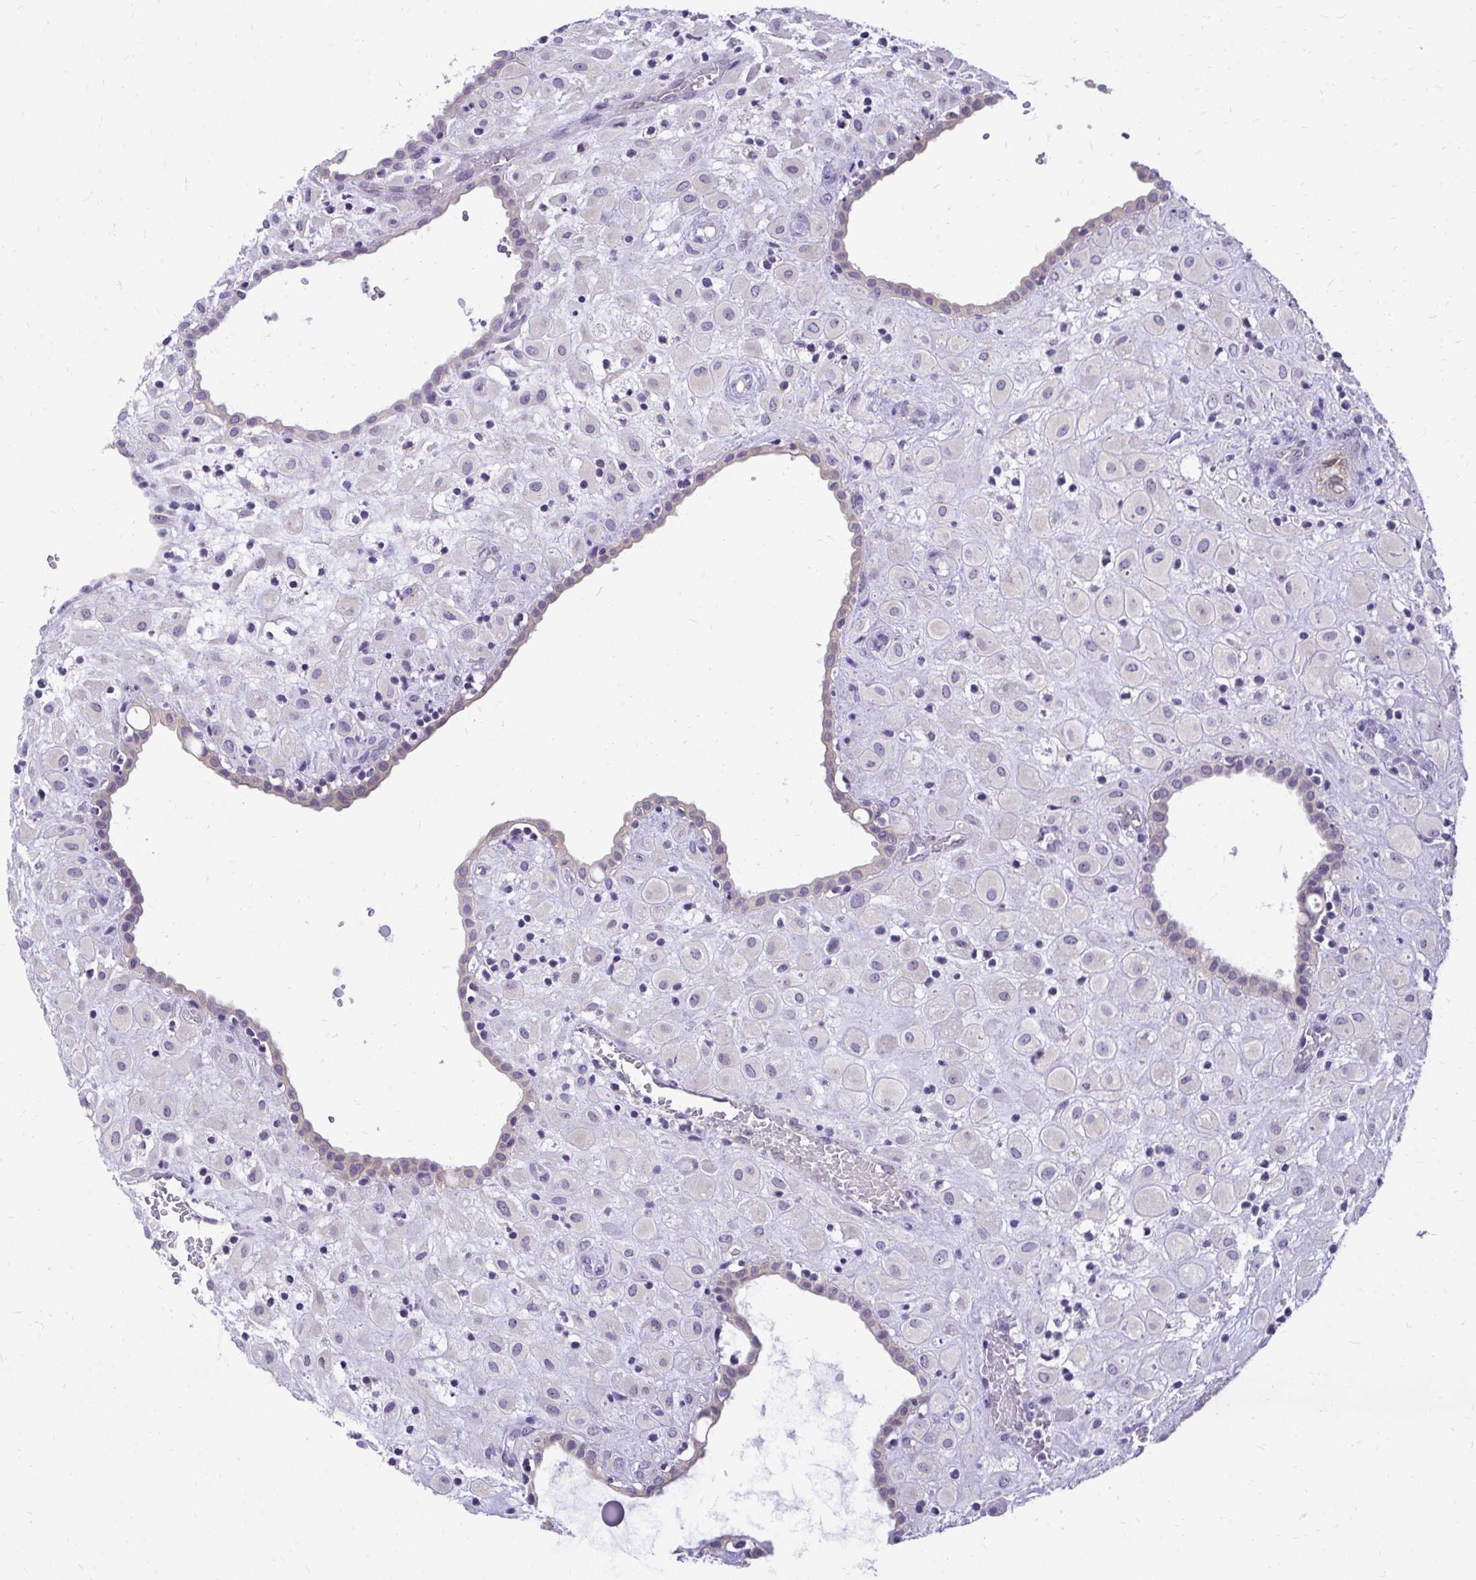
{"staining": {"intensity": "negative", "quantity": "none", "location": "none"}, "tissue": "placenta", "cell_type": "Decidual cells", "image_type": "normal", "snomed": [{"axis": "morphology", "description": "Normal tissue, NOS"}, {"axis": "topography", "description": "Placenta"}], "caption": "An image of human placenta is negative for staining in decidual cells. (Brightfield microscopy of DAB (3,3'-diaminobenzidine) immunohistochemistry at high magnification).", "gene": "NIFK", "patient": {"sex": "female", "age": 24}}